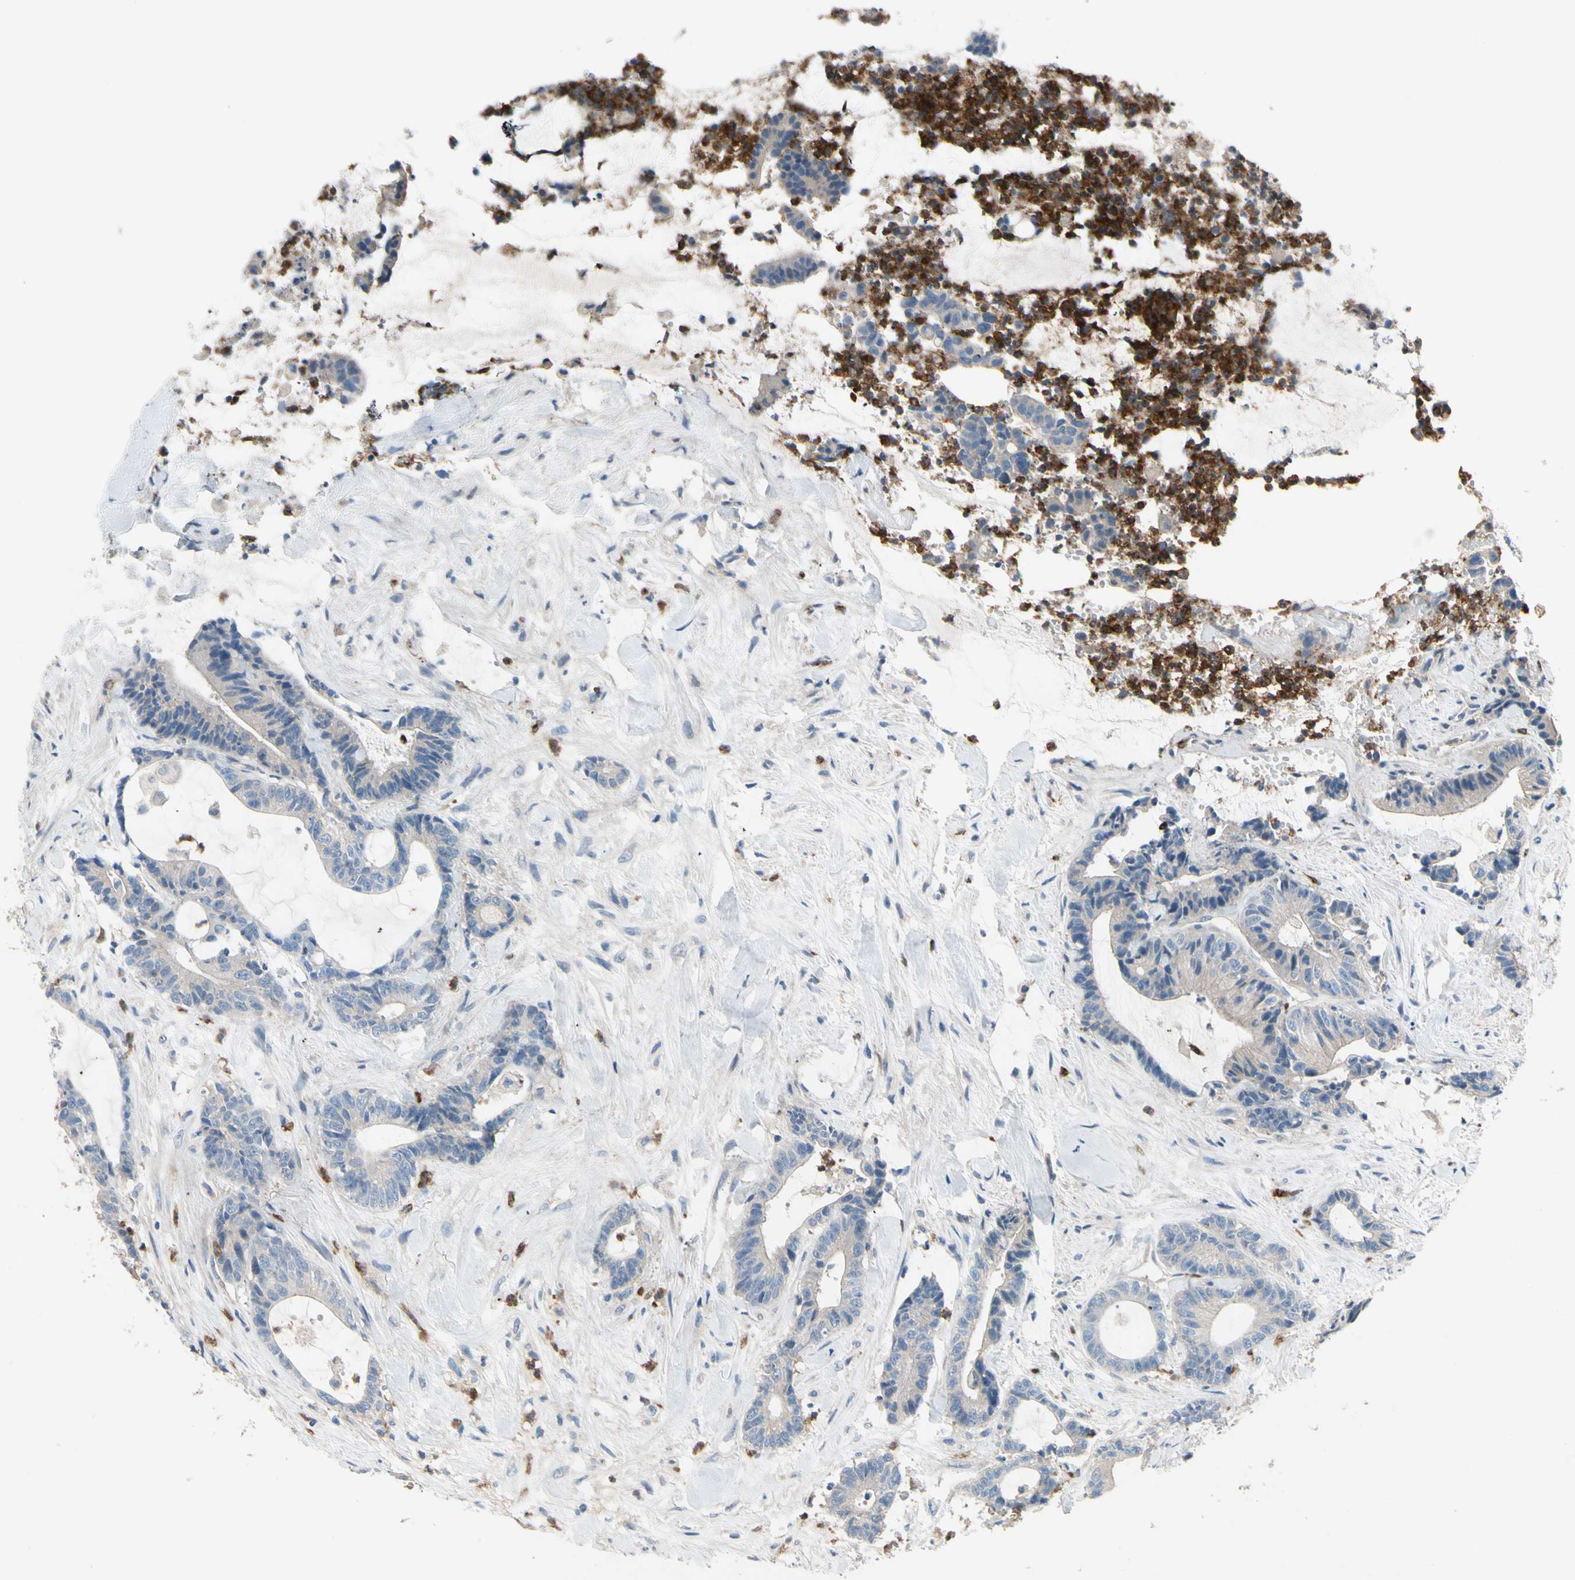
{"staining": {"intensity": "negative", "quantity": "none", "location": "none"}, "tissue": "colorectal cancer", "cell_type": "Tumor cells", "image_type": "cancer", "snomed": [{"axis": "morphology", "description": "Adenocarcinoma, NOS"}, {"axis": "topography", "description": "Colon"}], "caption": "Image shows no significant protein staining in tumor cells of colorectal cancer.", "gene": "SIGLEC5", "patient": {"sex": "female", "age": 84}}